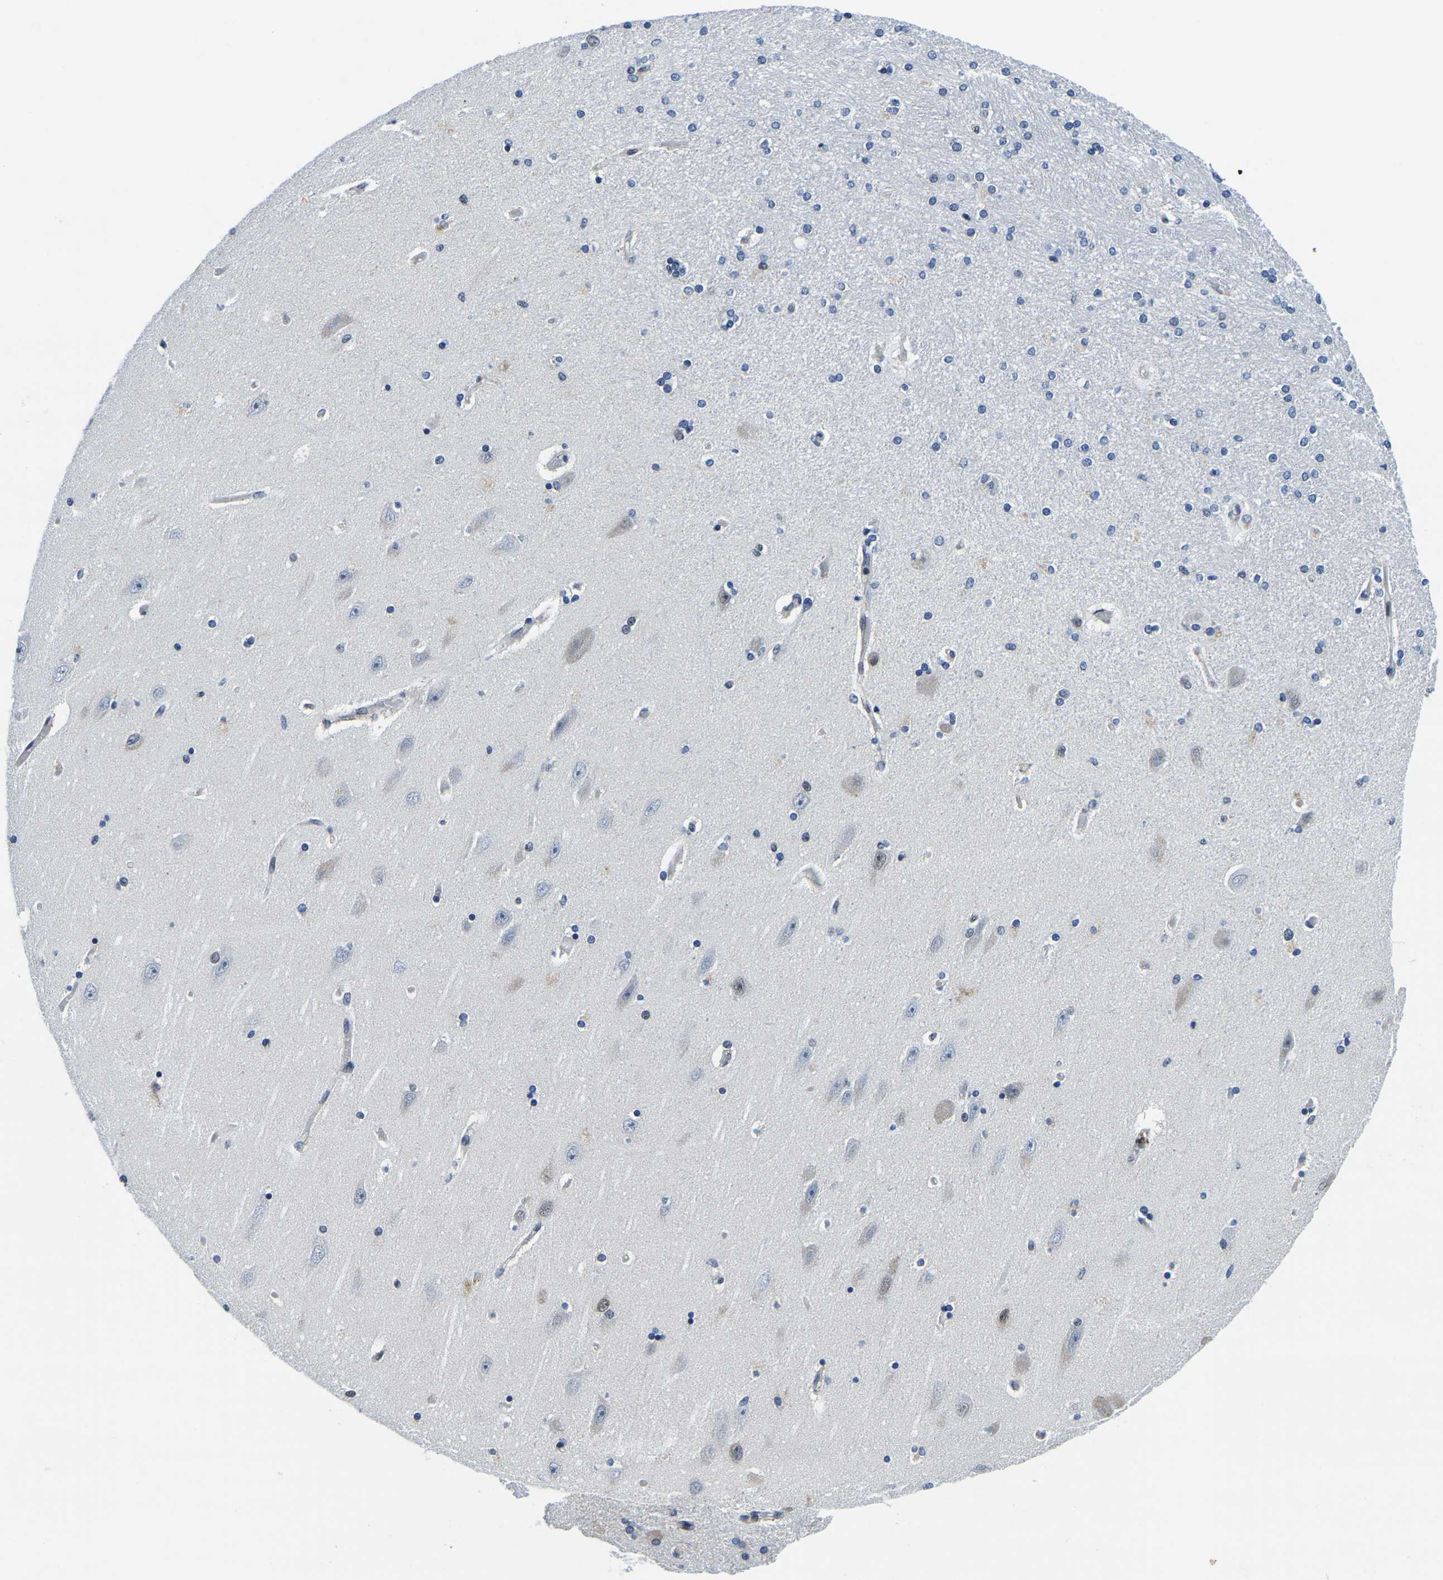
{"staining": {"intensity": "negative", "quantity": "none", "location": "none"}, "tissue": "hippocampus", "cell_type": "Glial cells", "image_type": "normal", "snomed": [{"axis": "morphology", "description": "Normal tissue, NOS"}, {"axis": "topography", "description": "Hippocampus"}], "caption": "High power microscopy micrograph of an IHC image of benign hippocampus, revealing no significant positivity in glial cells. Nuclei are stained in blue.", "gene": "POLDIP3", "patient": {"sex": "female", "age": 54}}